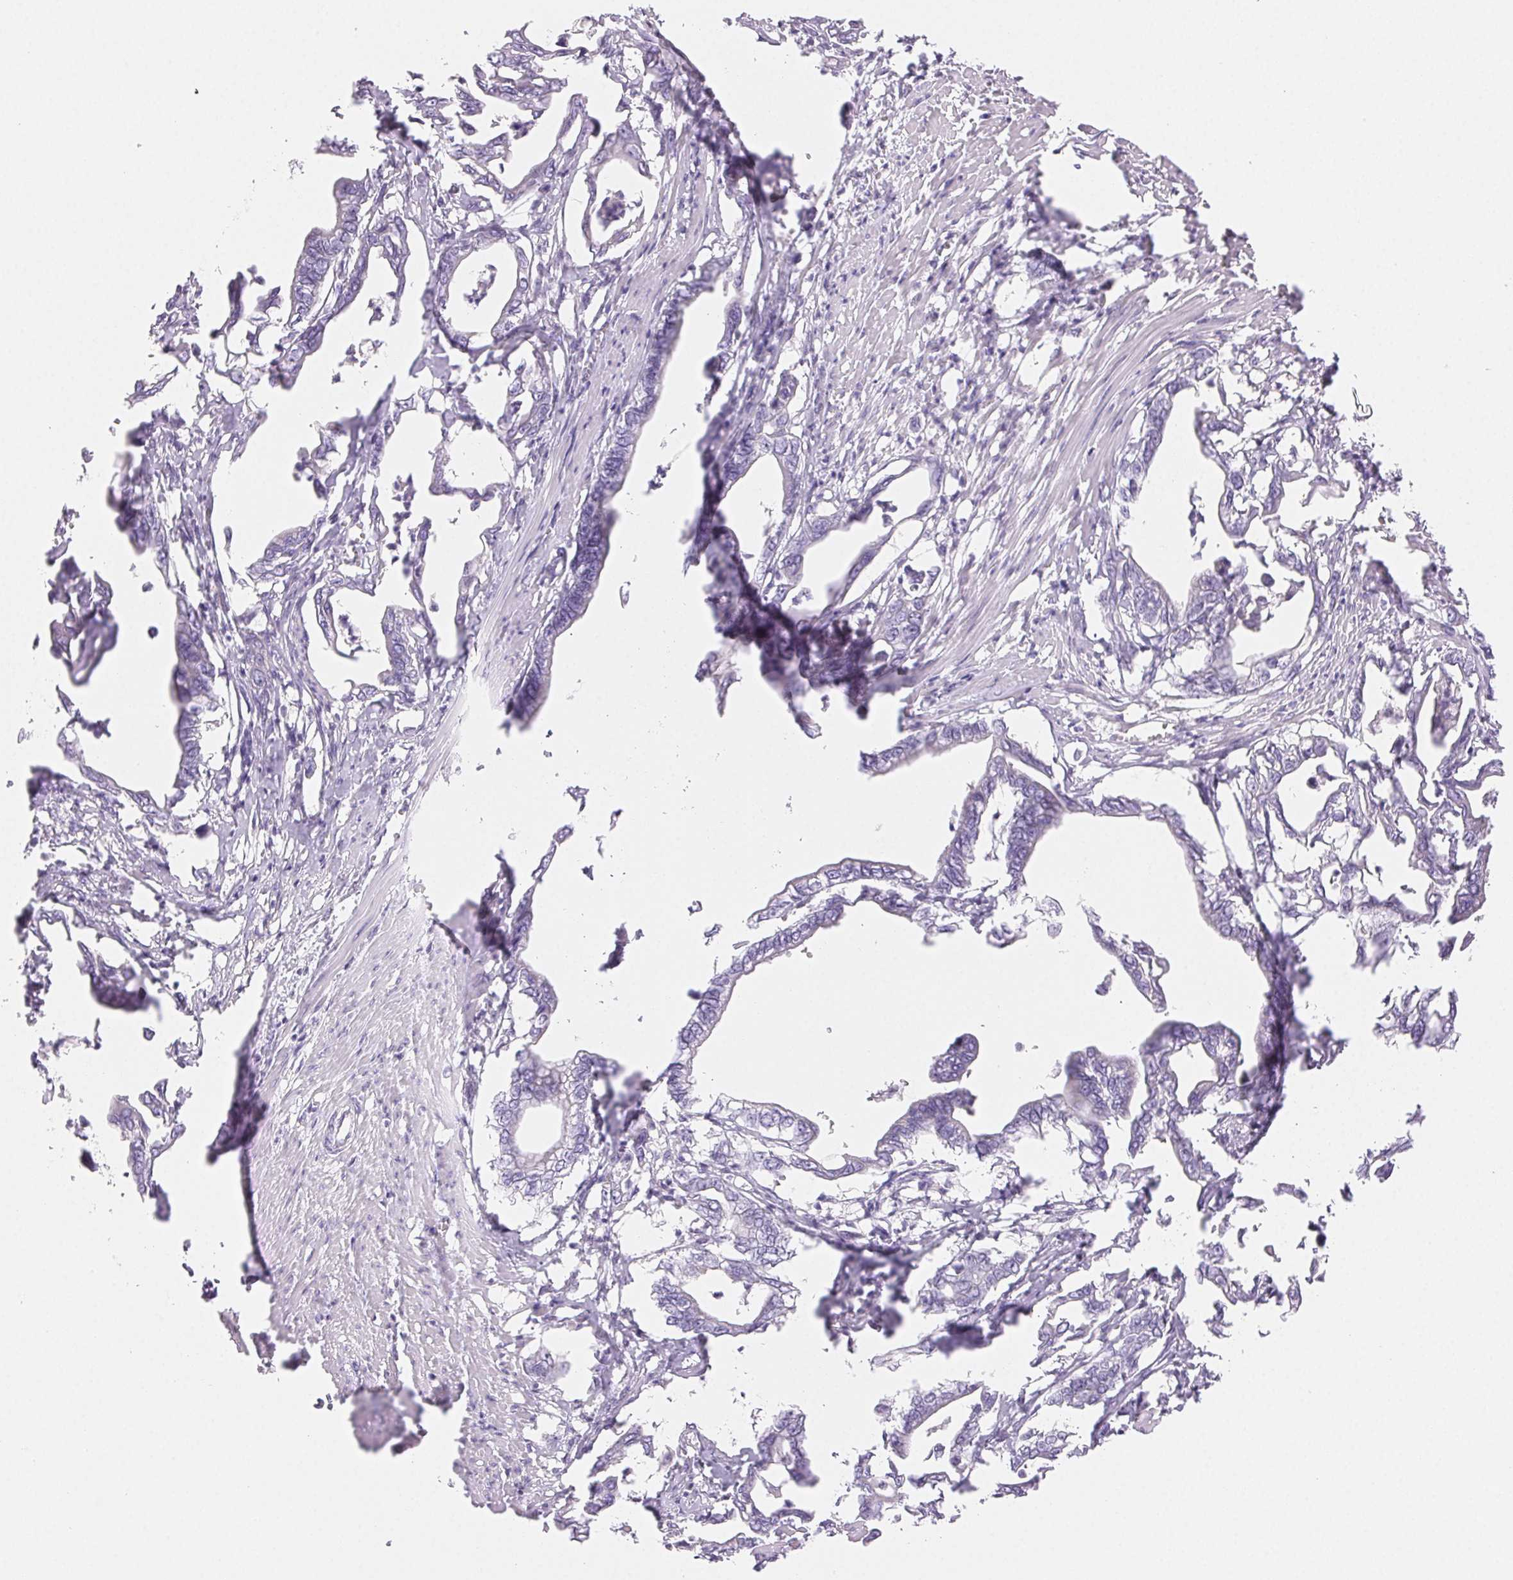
{"staining": {"intensity": "negative", "quantity": "none", "location": "none"}, "tissue": "pancreatic cancer", "cell_type": "Tumor cells", "image_type": "cancer", "snomed": [{"axis": "morphology", "description": "Adenocarcinoma, NOS"}, {"axis": "topography", "description": "Pancreas"}], "caption": "There is no significant expression in tumor cells of pancreatic cancer.", "gene": "BPIFB2", "patient": {"sex": "male", "age": 61}}